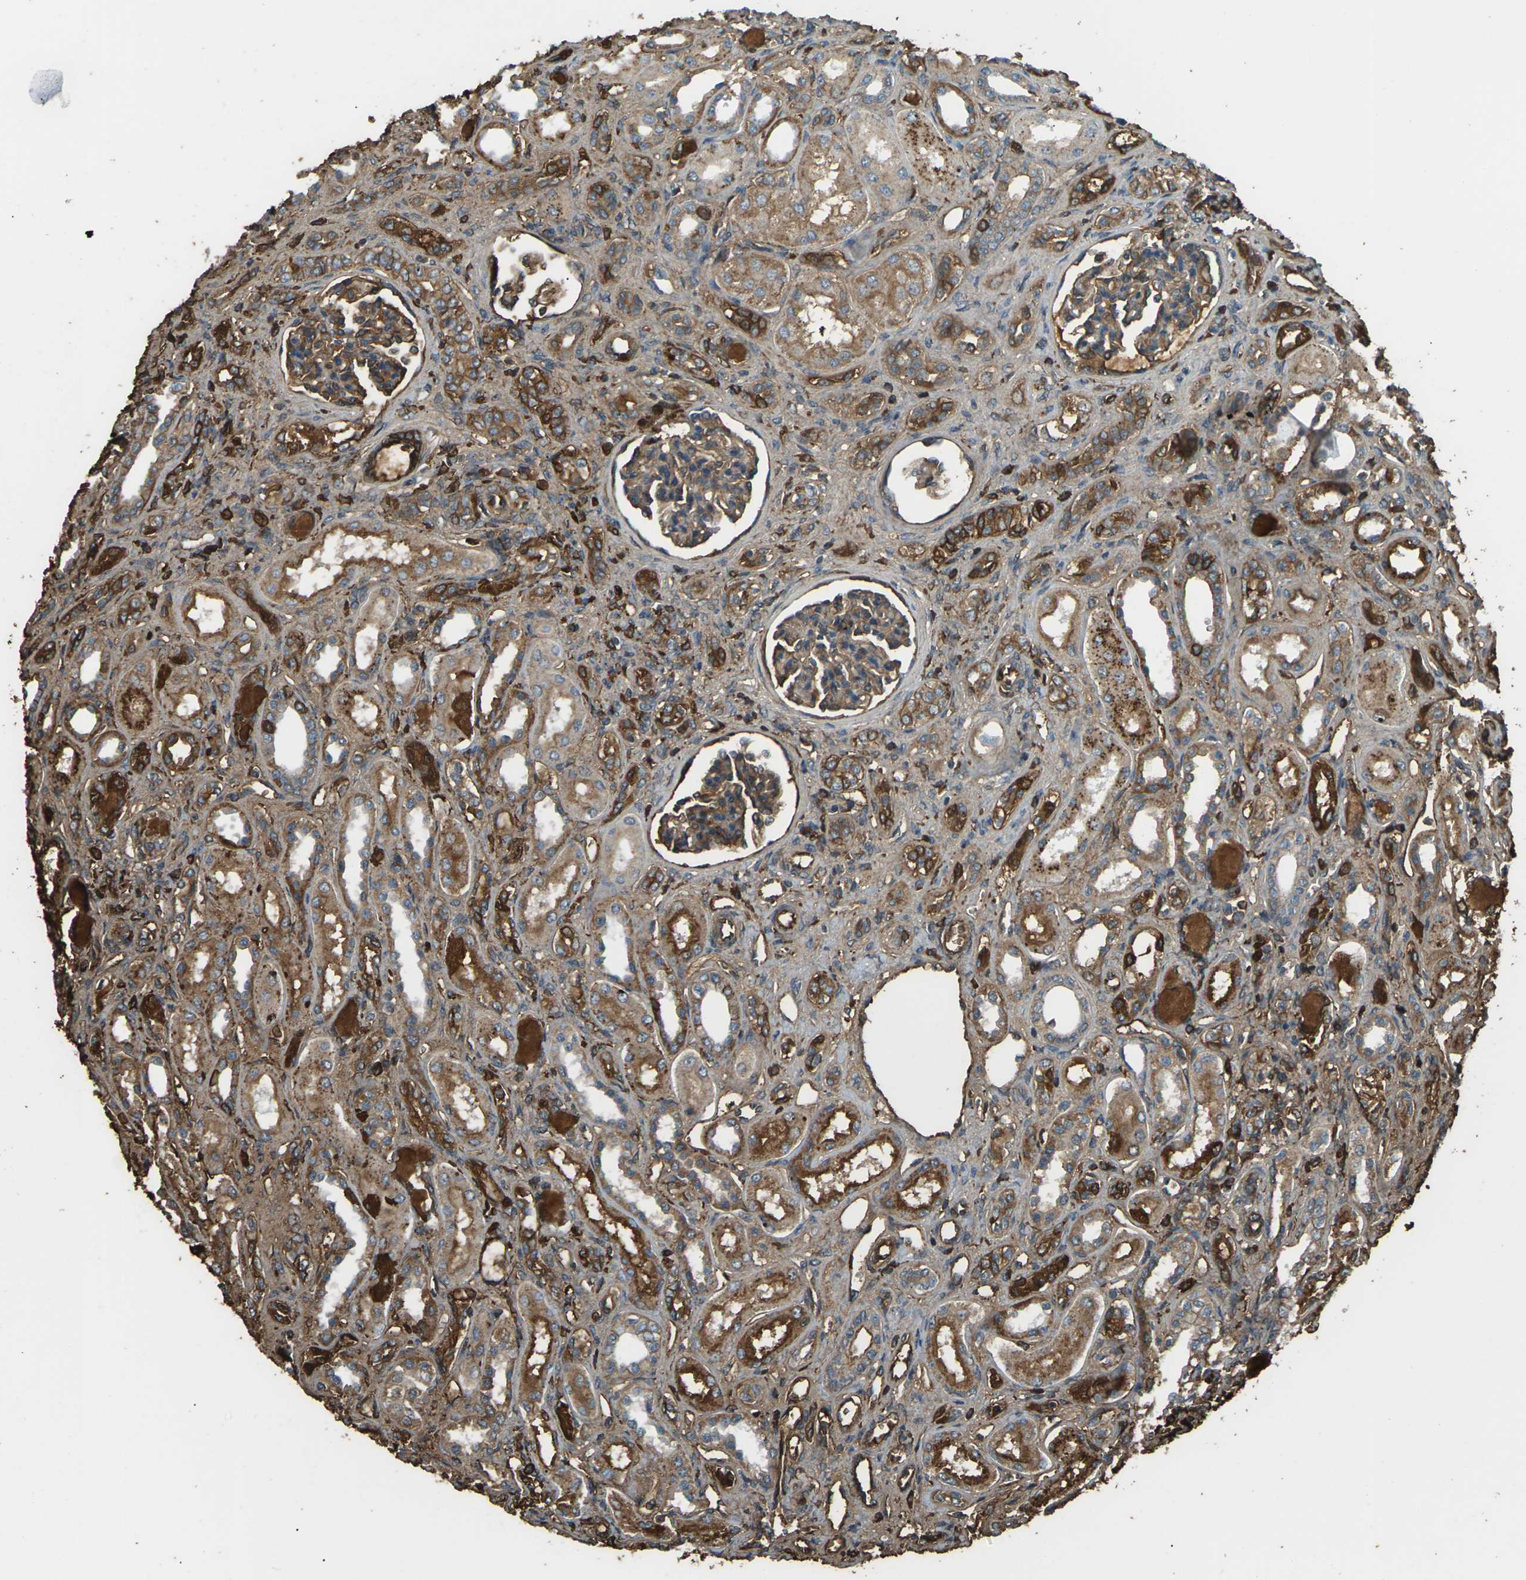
{"staining": {"intensity": "moderate", "quantity": ">75%", "location": "cytoplasmic/membranous"}, "tissue": "kidney", "cell_type": "Cells in glomeruli", "image_type": "normal", "snomed": [{"axis": "morphology", "description": "Normal tissue, NOS"}, {"axis": "topography", "description": "Kidney"}], "caption": "Cells in glomeruli display medium levels of moderate cytoplasmic/membranous staining in about >75% of cells in normal human kidney.", "gene": "CYP1B1", "patient": {"sex": "male", "age": 7}}